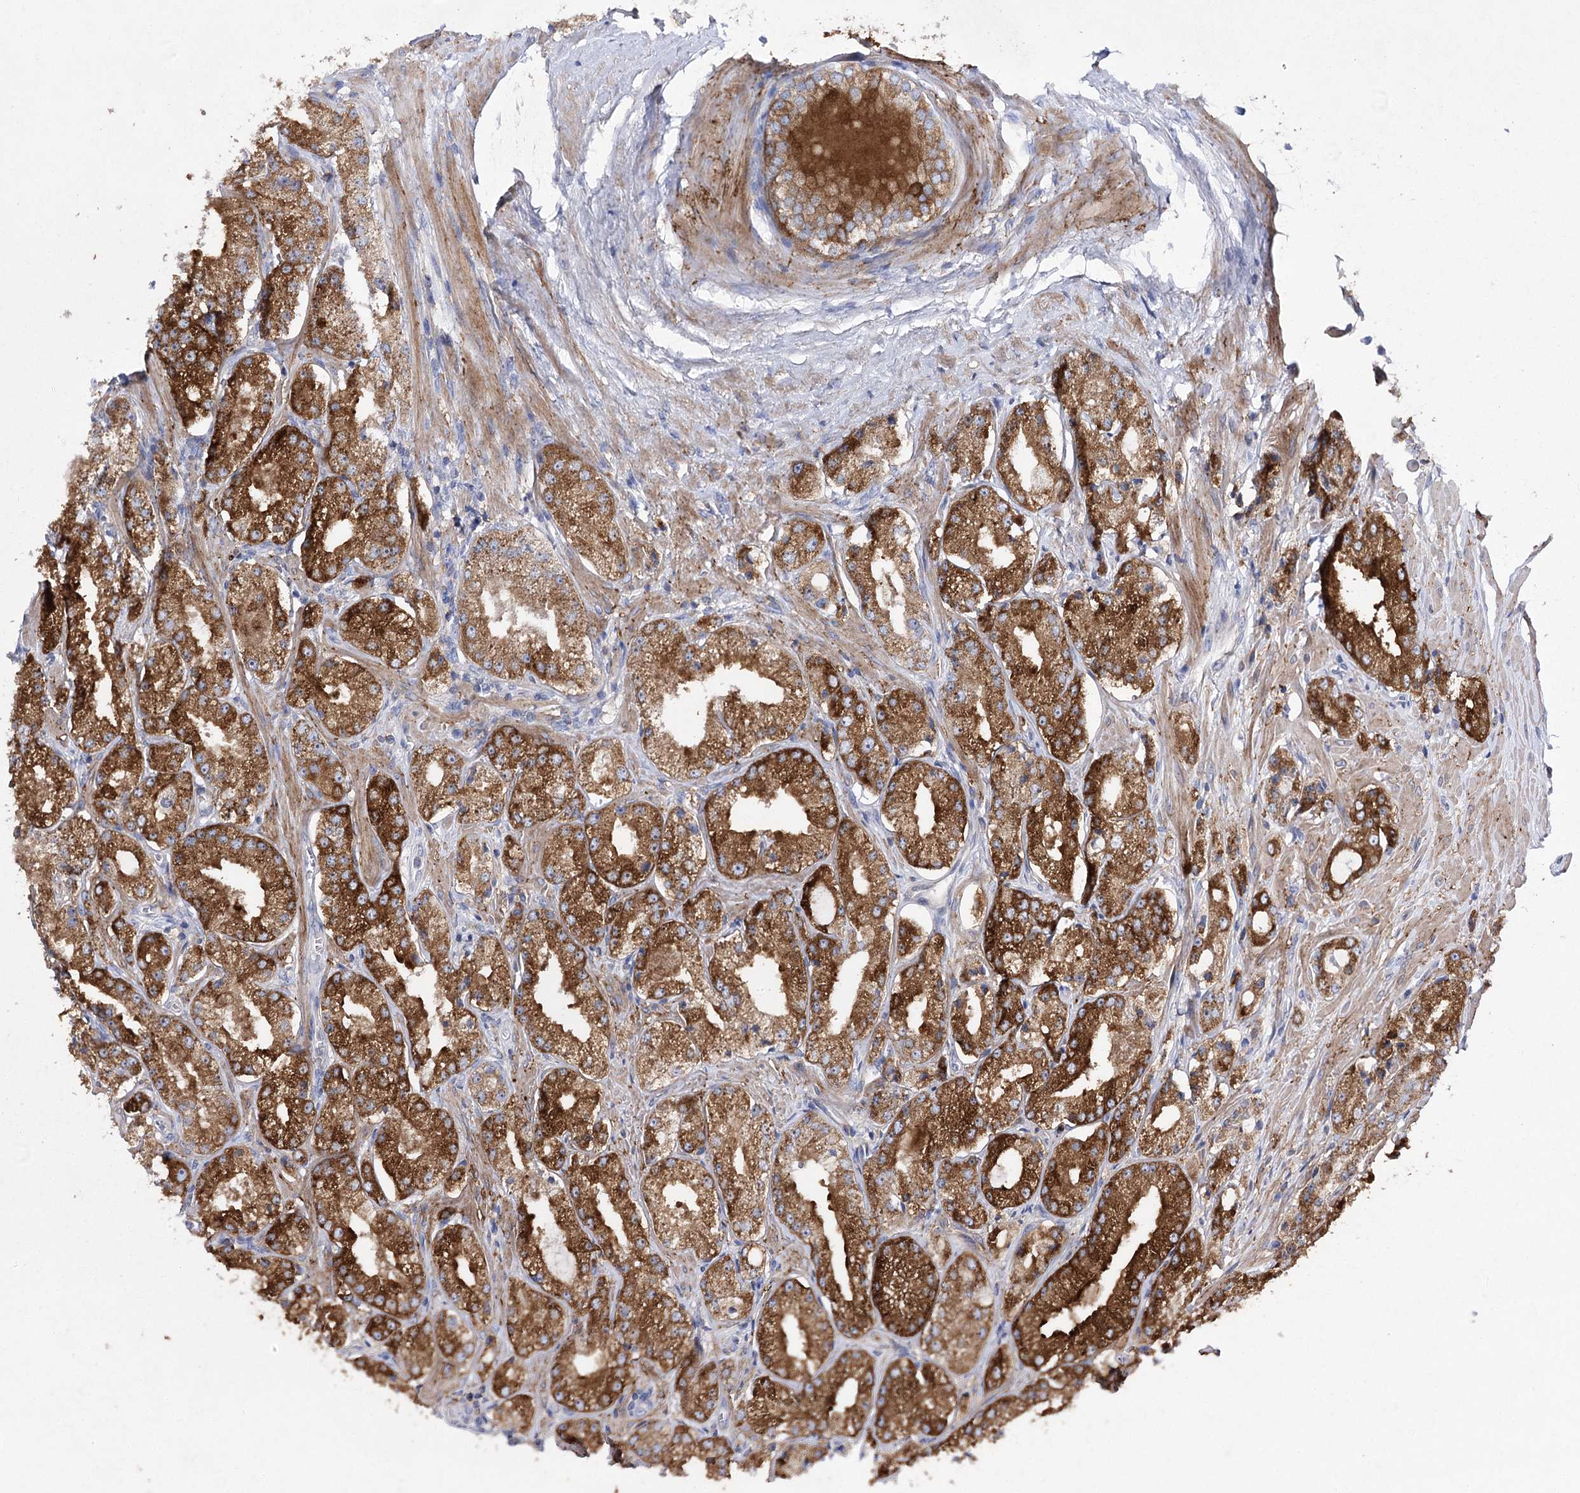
{"staining": {"intensity": "strong", "quantity": ">75%", "location": "cytoplasmic/membranous"}, "tissue": "prostate cancer", "cell_type": "Tumor cells", "image_type": "cancer", "snomed": [{"axis": "morphology", "description": "Adenocarcinoma, Low grade"}, {"axis": "topography", "description": "Prostate"}], "caption": "A high-resolution photomicrograph shows immunohistochemistry staining of prostate cancer, which shows strong cytoplasmic/membranous expression in approximately >75% of tumor cells.", "gene": "COX15", "patient": {"sex": "male", "age": 69}}